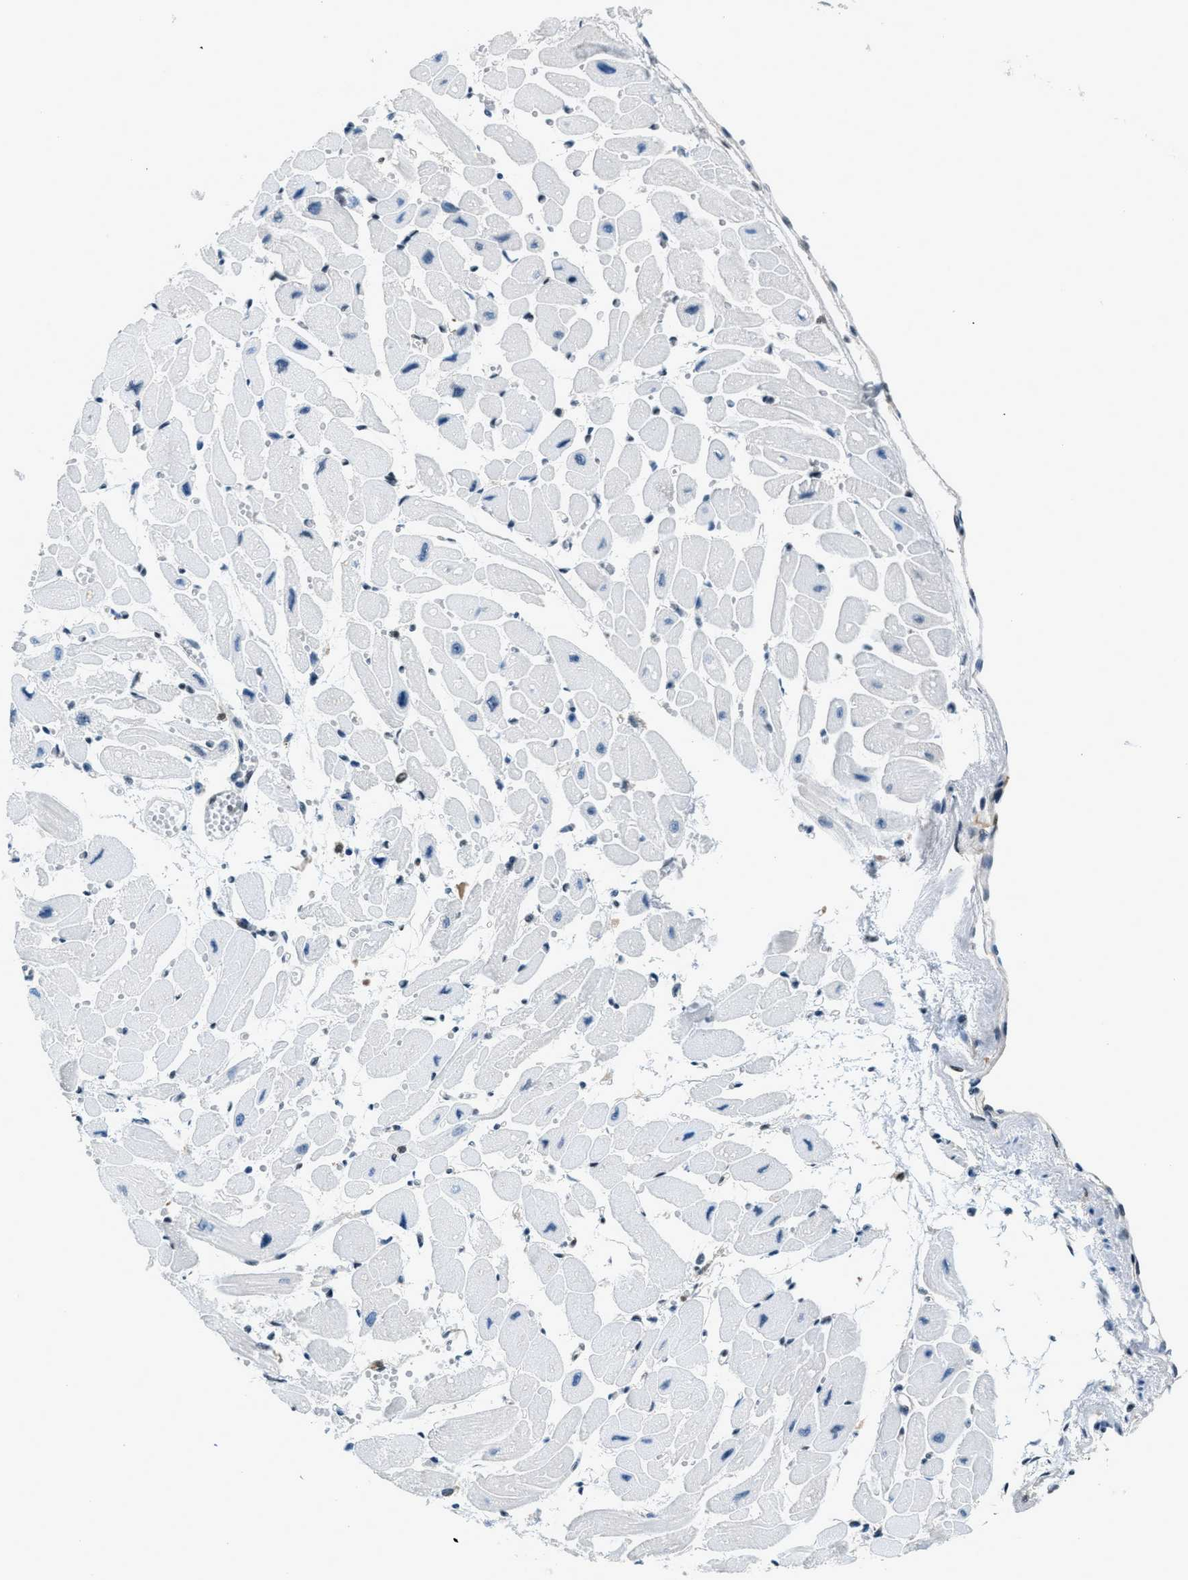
{"staining": {"intensity": "negative", "quantity": "none", "location": "none"}, "tissue": "heart muscle", "cell_type": "Cardiomyocytes", "image_type": "normal", "snomed": [{"axis": "morphology", "description": "Normal tissue, NOS"}, {"axis": "topography", "description": "Heart"}], "caption": "This image is of benign heart muscle stained with IHC to label a protein in brown with the nuclei are counter-stained blue. There is no expression in cardiomyocytes.", "gene": "OGFR", "patient": {"sex": "female", "age": 54}}